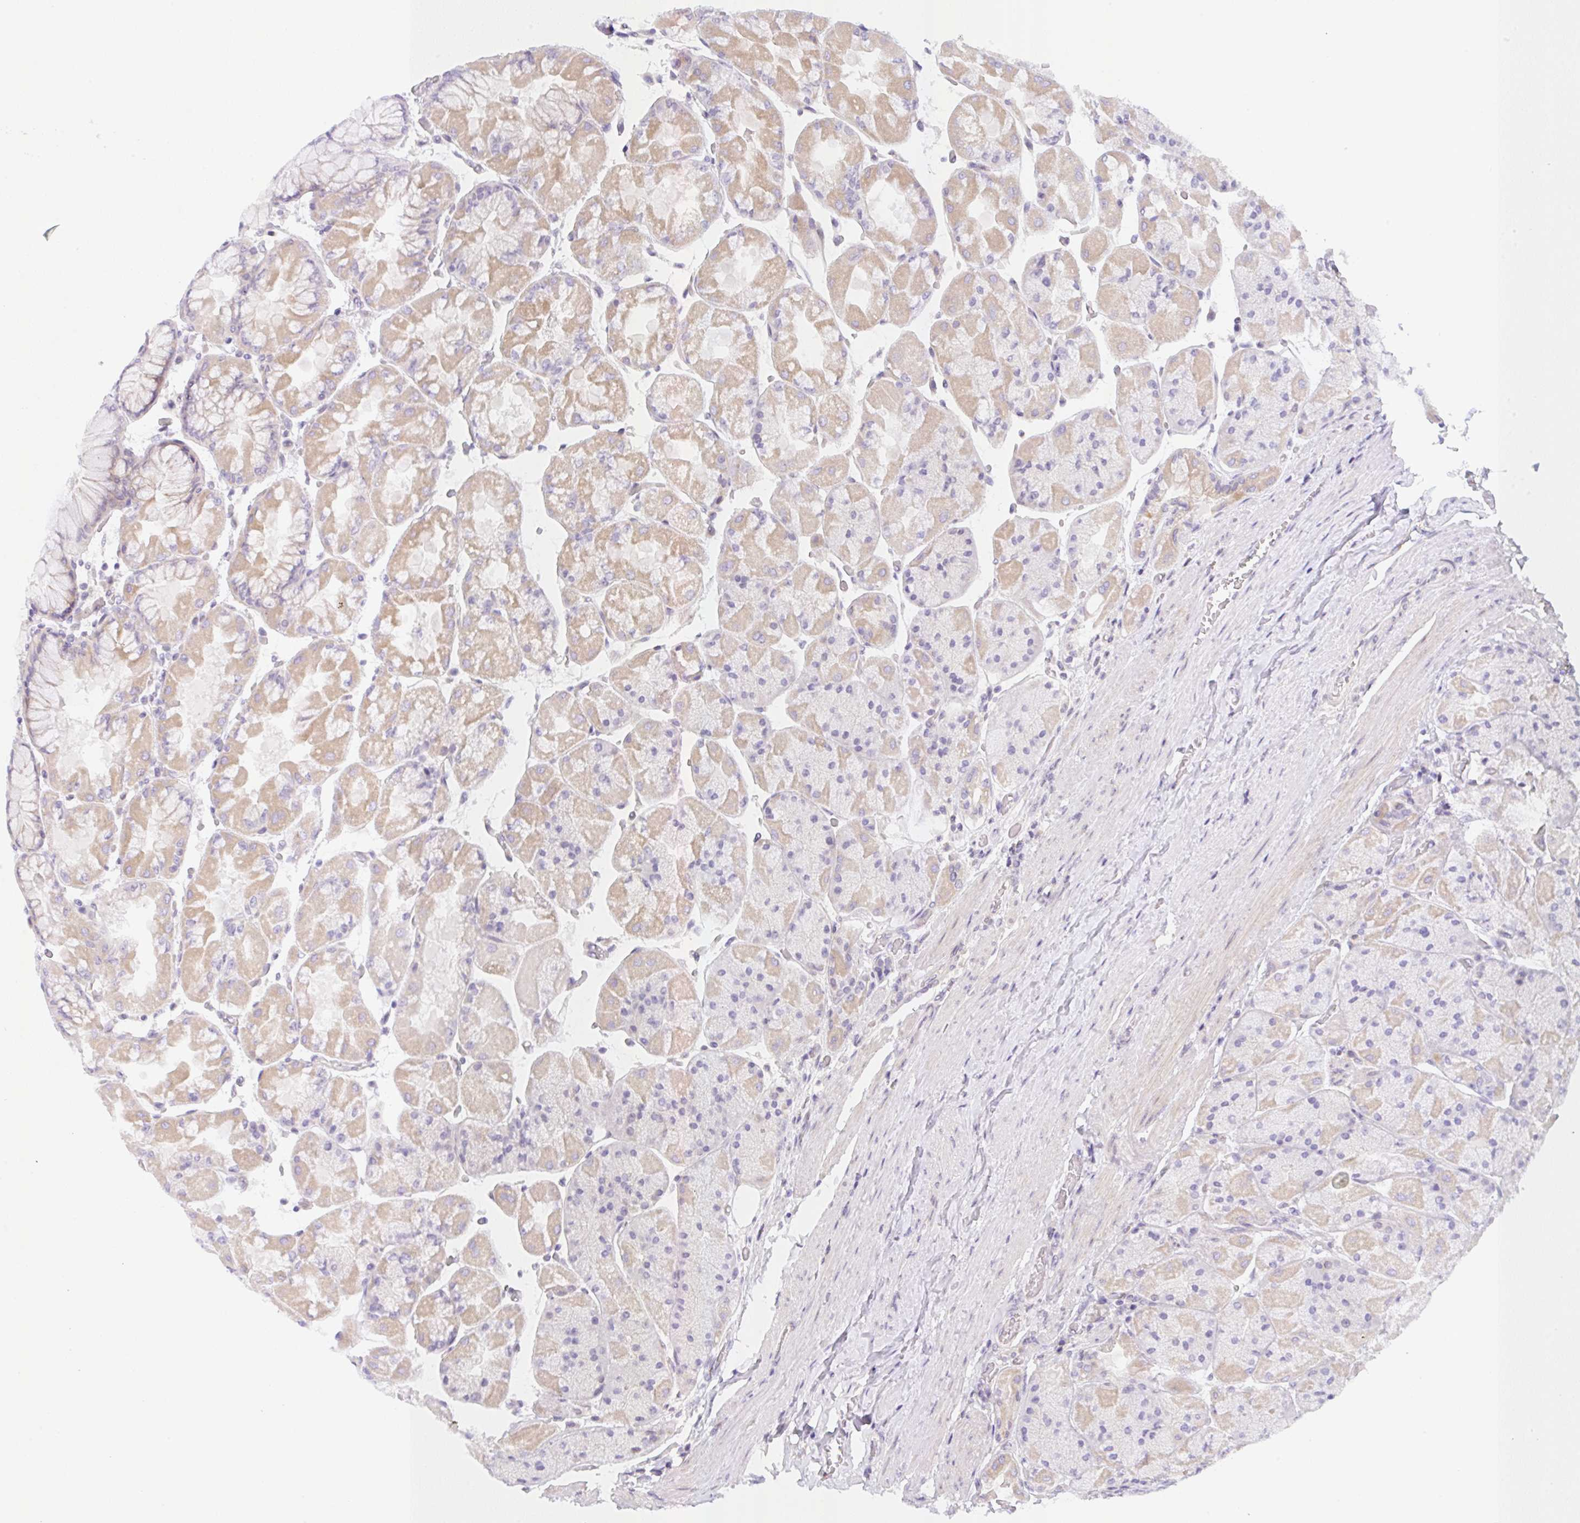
{"staining": {"intensity": "weak", "quantity": ">75%", "location": "cytoplasmic/membranous"}, "tissue": "stomach", "cell_type": "Glandular cells", "image_type": "normal", "snomed": [{"axis": "morphology", "description": "Normal tissue, NOS"}, {"axis": "topography", "description": "Stomach"}], "caption": "About >75% of glandular cells in benign human stomach demonstrate weak cytoplasmic/membranous protein positivity as visualized by brown immunohistochemical staining.", "gene": "TBPL2", "patient": {"sex": "female", "age": 61}}